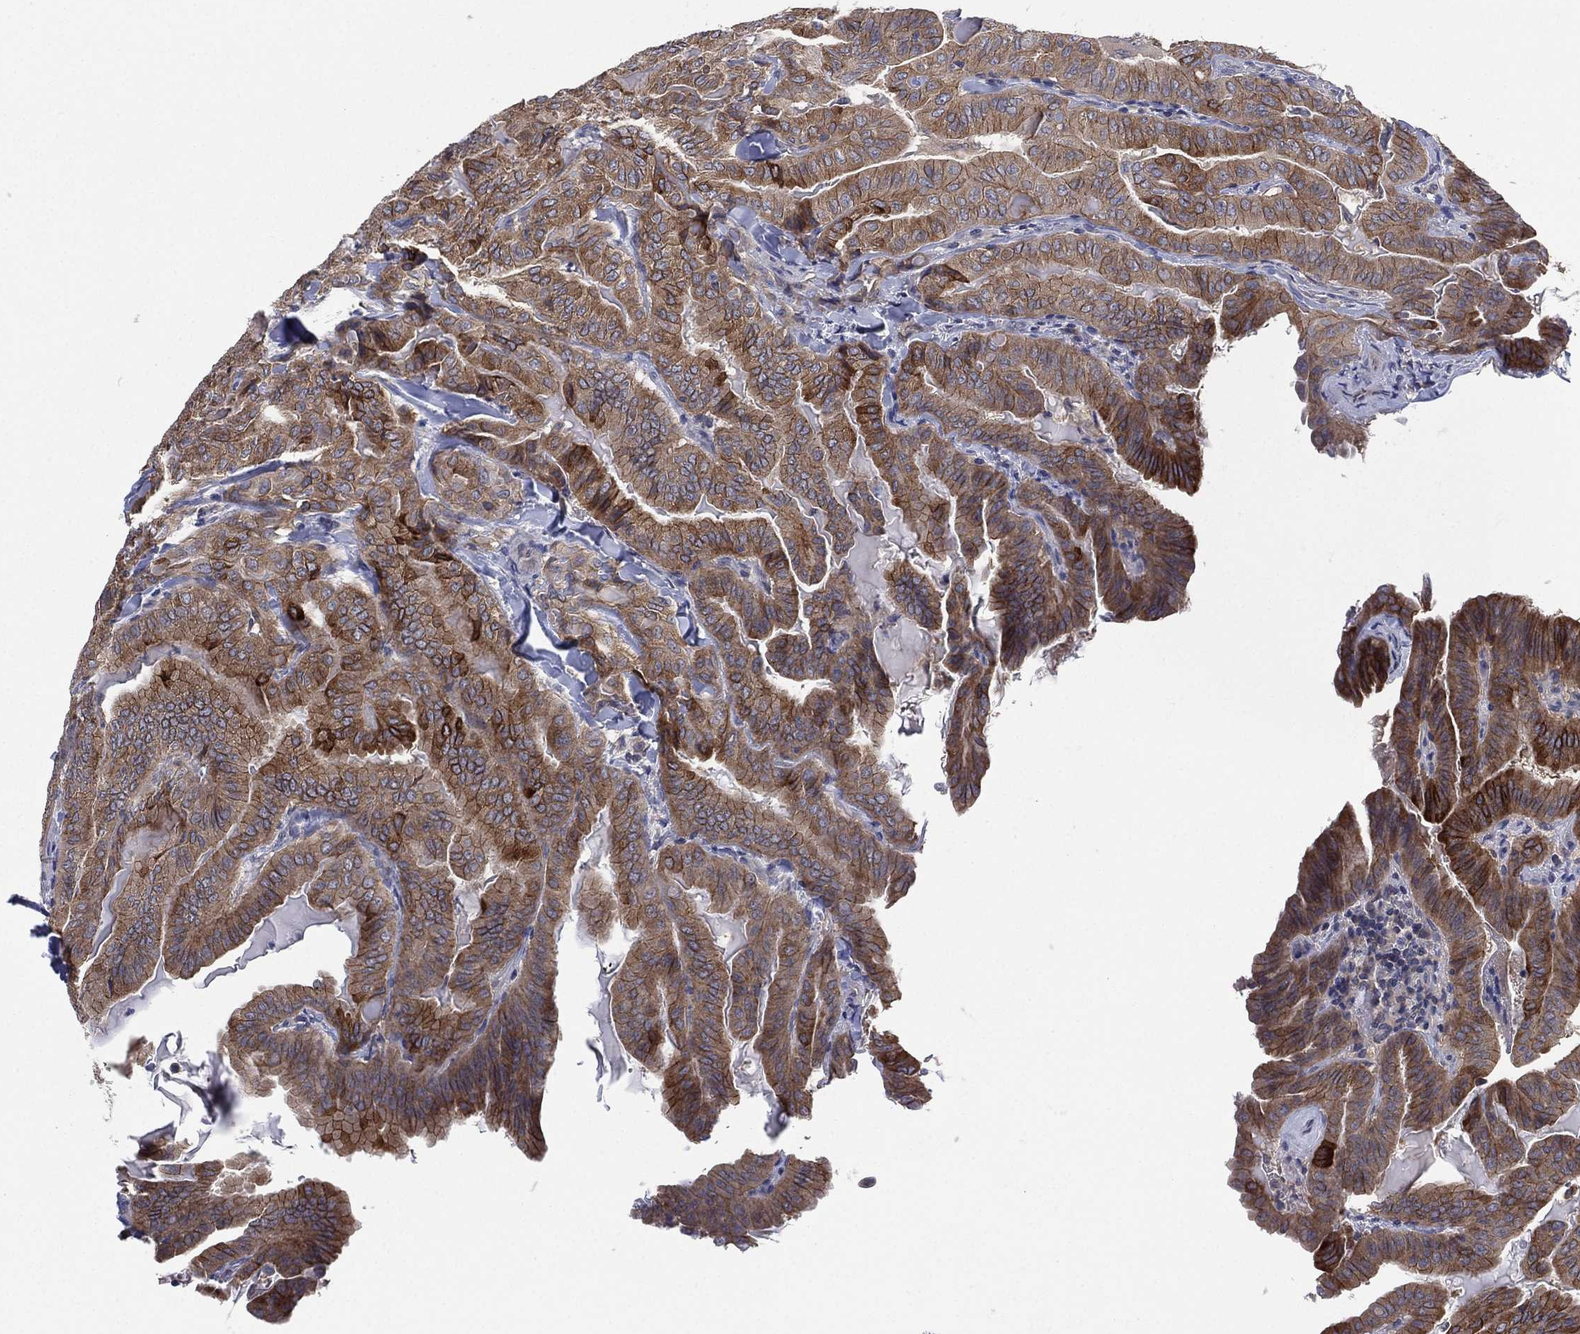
{"staining": {"intensity": "moderate", "quantity": ">75%", "location": "cytoplasmic/membranous"}, "tissue": "thyroid cancer", "cell_type": "Tumor cells", "image_type": "cancer", "snomed": [{"axis": "morphology", "description": "Papillary adenocarcinoma, NOS"}, {"axis": "topography", "description": "Thyroid gland"}], "caption": "Protein staining of thyroid cancer (papillary adenocarcinoma) tissue displays moderate cytoplasmic/membranous positivity in about >75% of tumor cells.", "gene": "MPP7", "patient": {"sex": "female", "age": 68}}